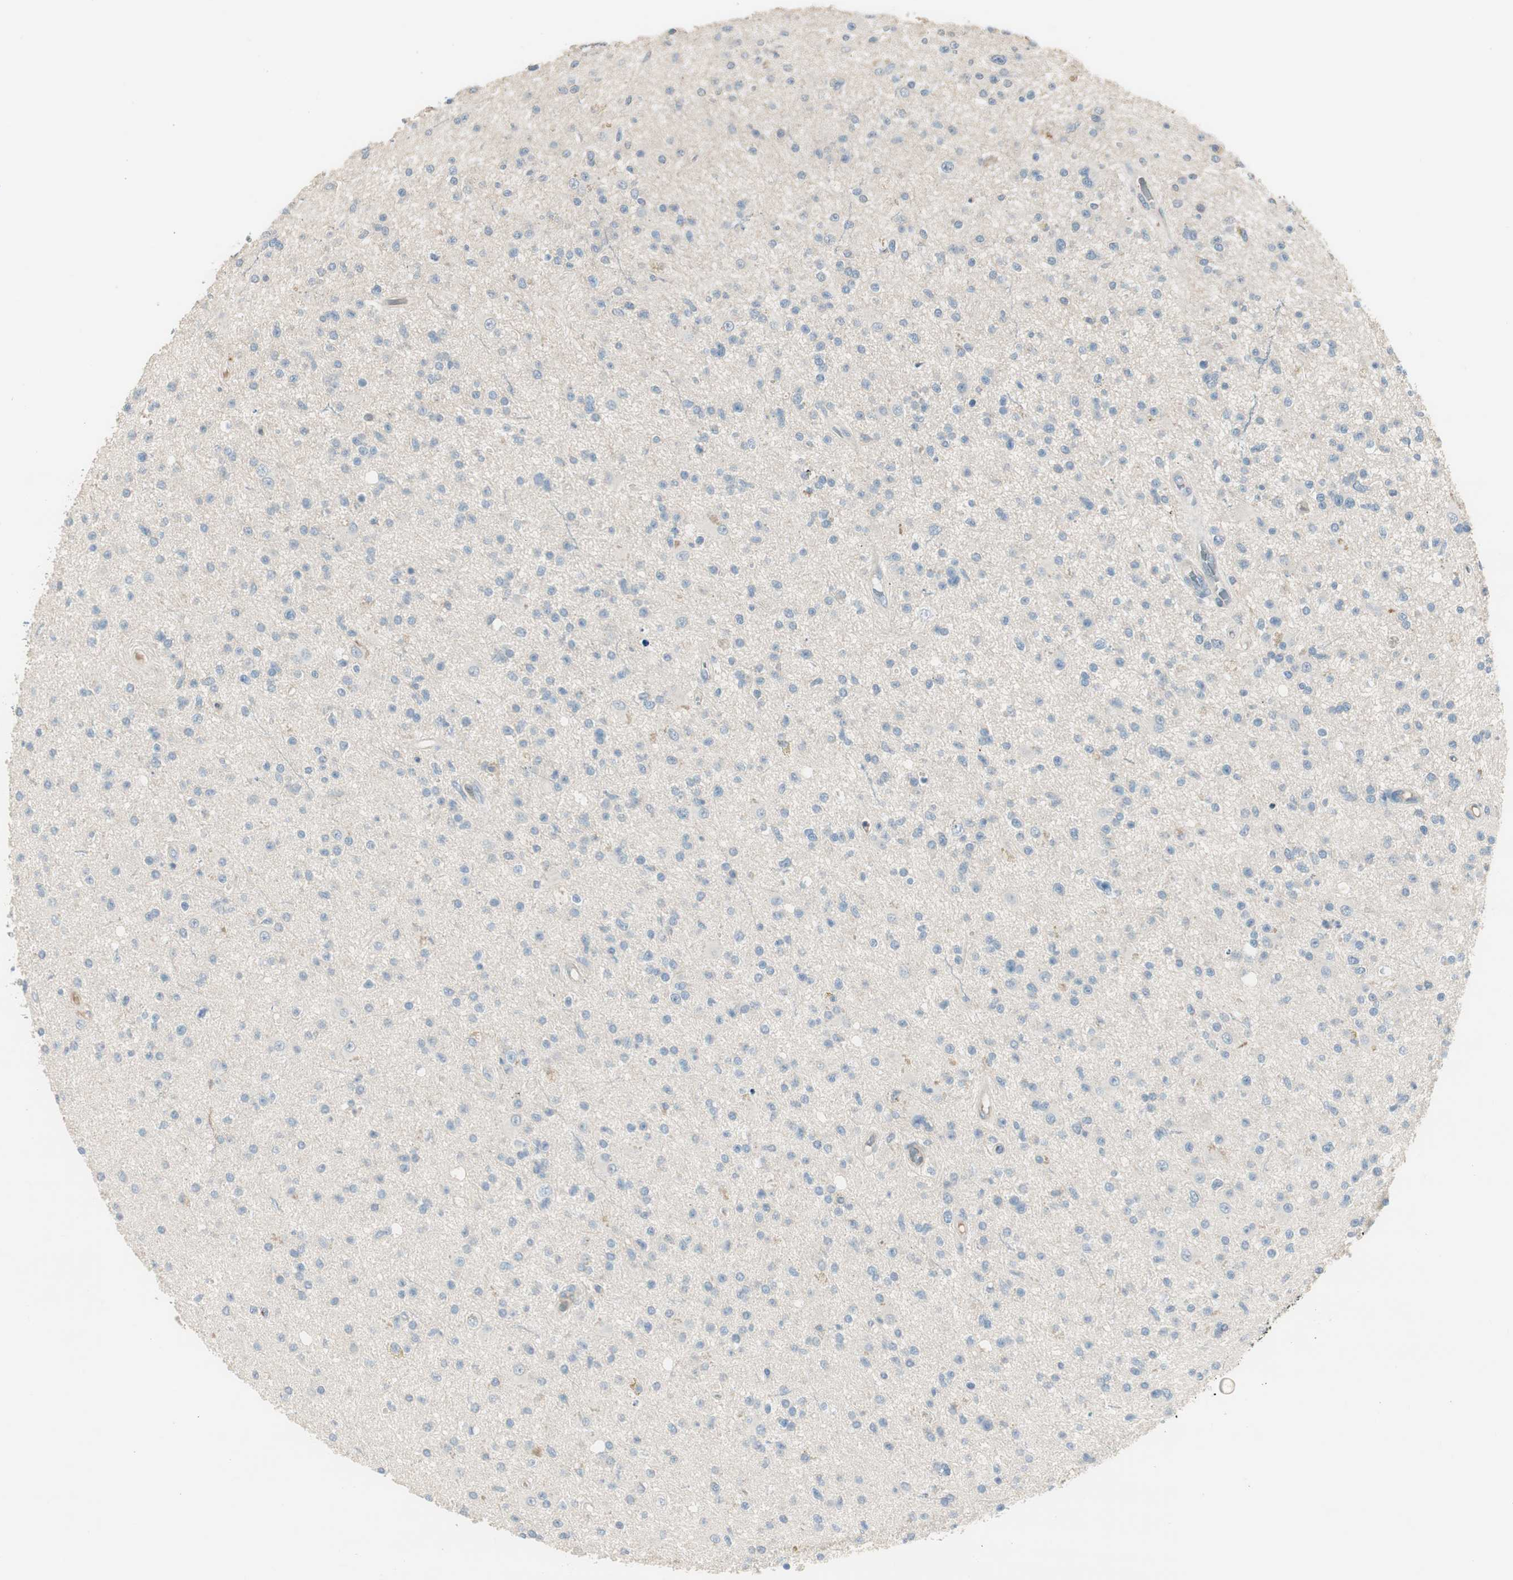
{"staining": {"intensity": "negative", "quantity": "none", "location": "none"}, "tissue": "glioma", "cell_type": "Tumor cells", "image_type": "cancer", "snomed": [{"axis": "morphology", "description": "Glioma, malignant, High grade"}, {"axis": "topography", "description": "Brain"}], "caption": "There is no significant positivity in tumor cells of glioma.", "gene": "EVA1A", "patient": {"sex": "male", "age": 33}}